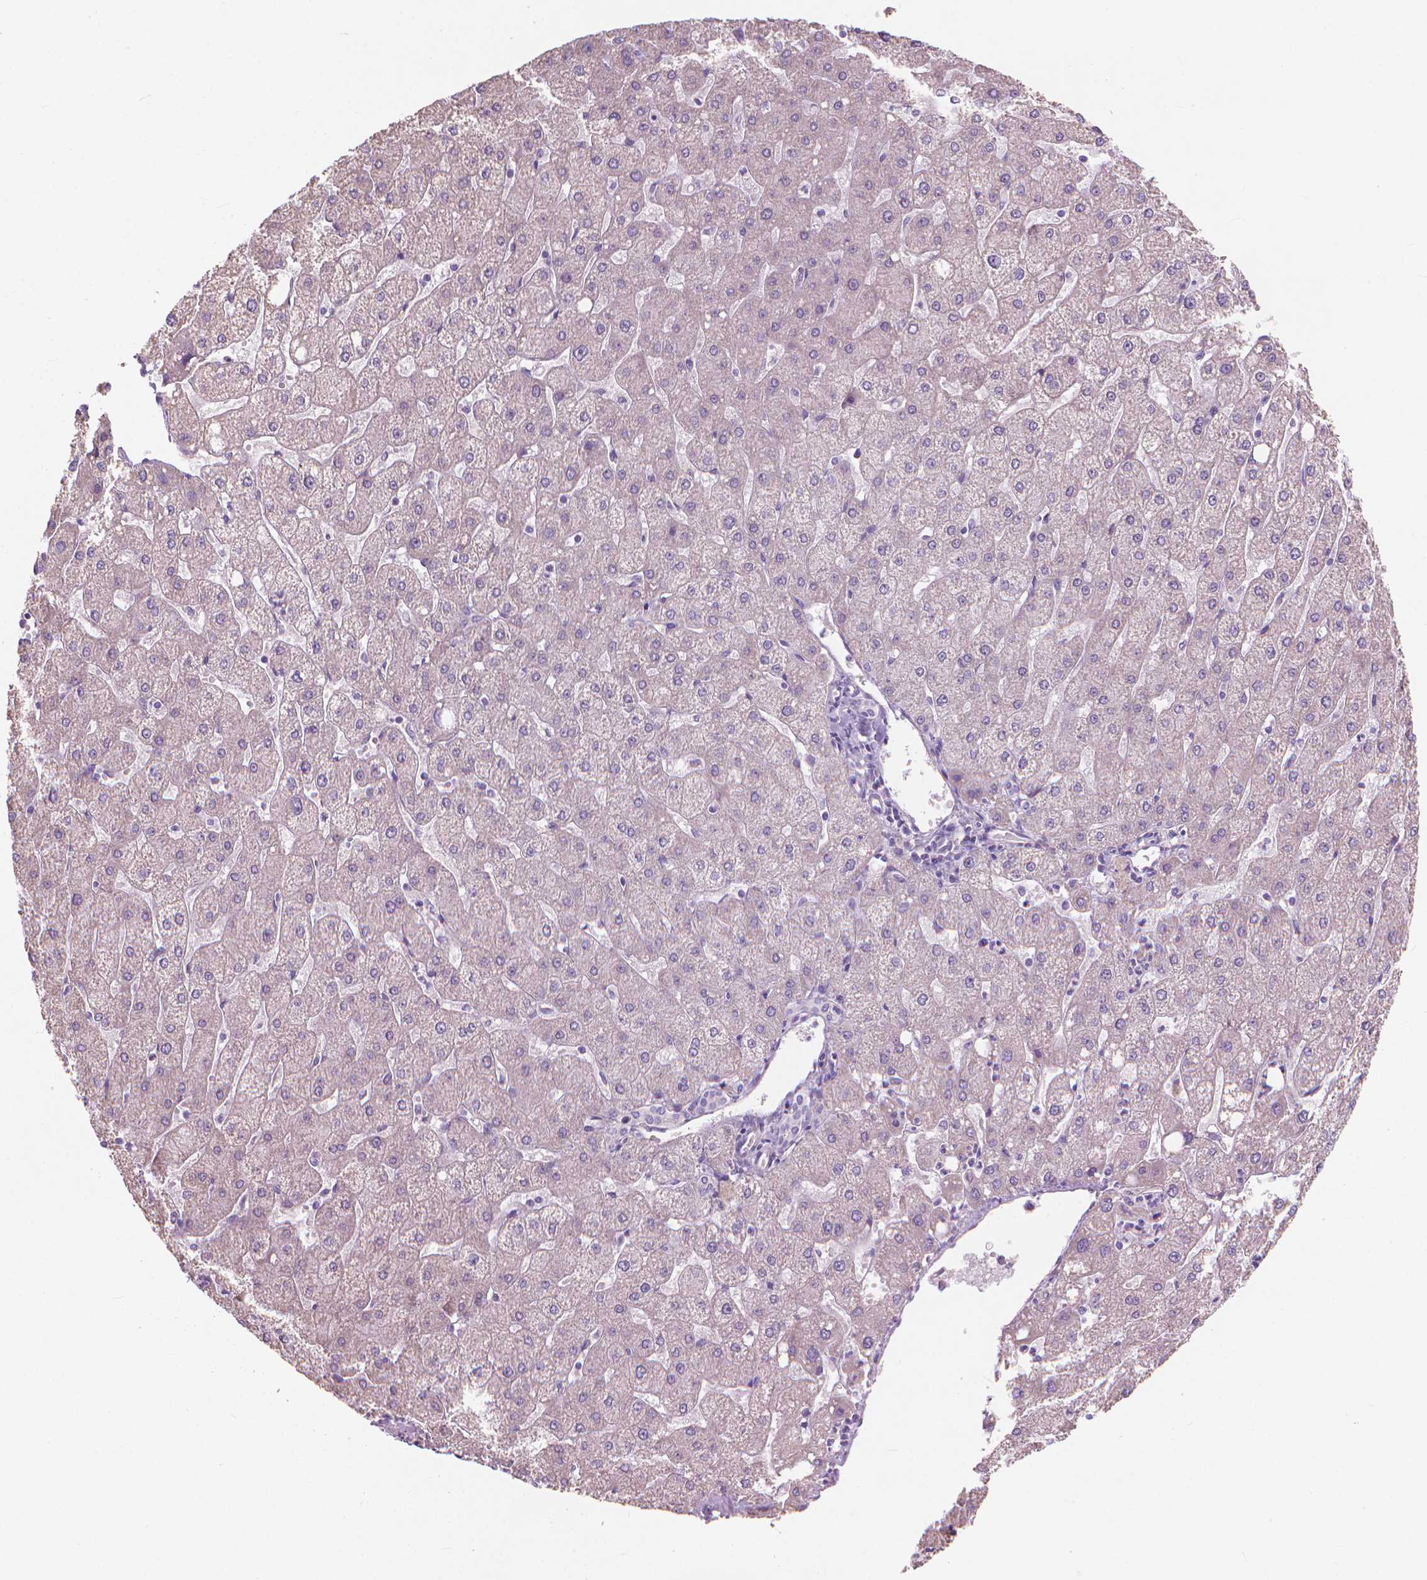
{"staining": {"intensity": "negative", "quantity": "none", "location": "none"}, "tissue": "liver", "cell_type": "Cholangiocytes", "image_type": "normal", "snomed": [{"axis": "morphology", "description": "Normal tissue, NOS"}, {"axis": "topography", "description": "Liver"}], "caption": "Immunohistochemistry micrograph of normal human liver stained for a protein (brown), which reveals no expression in cholangiocytes.", "gene": "GPRC5A", "patient": {"sex": "male", "age": 67}}